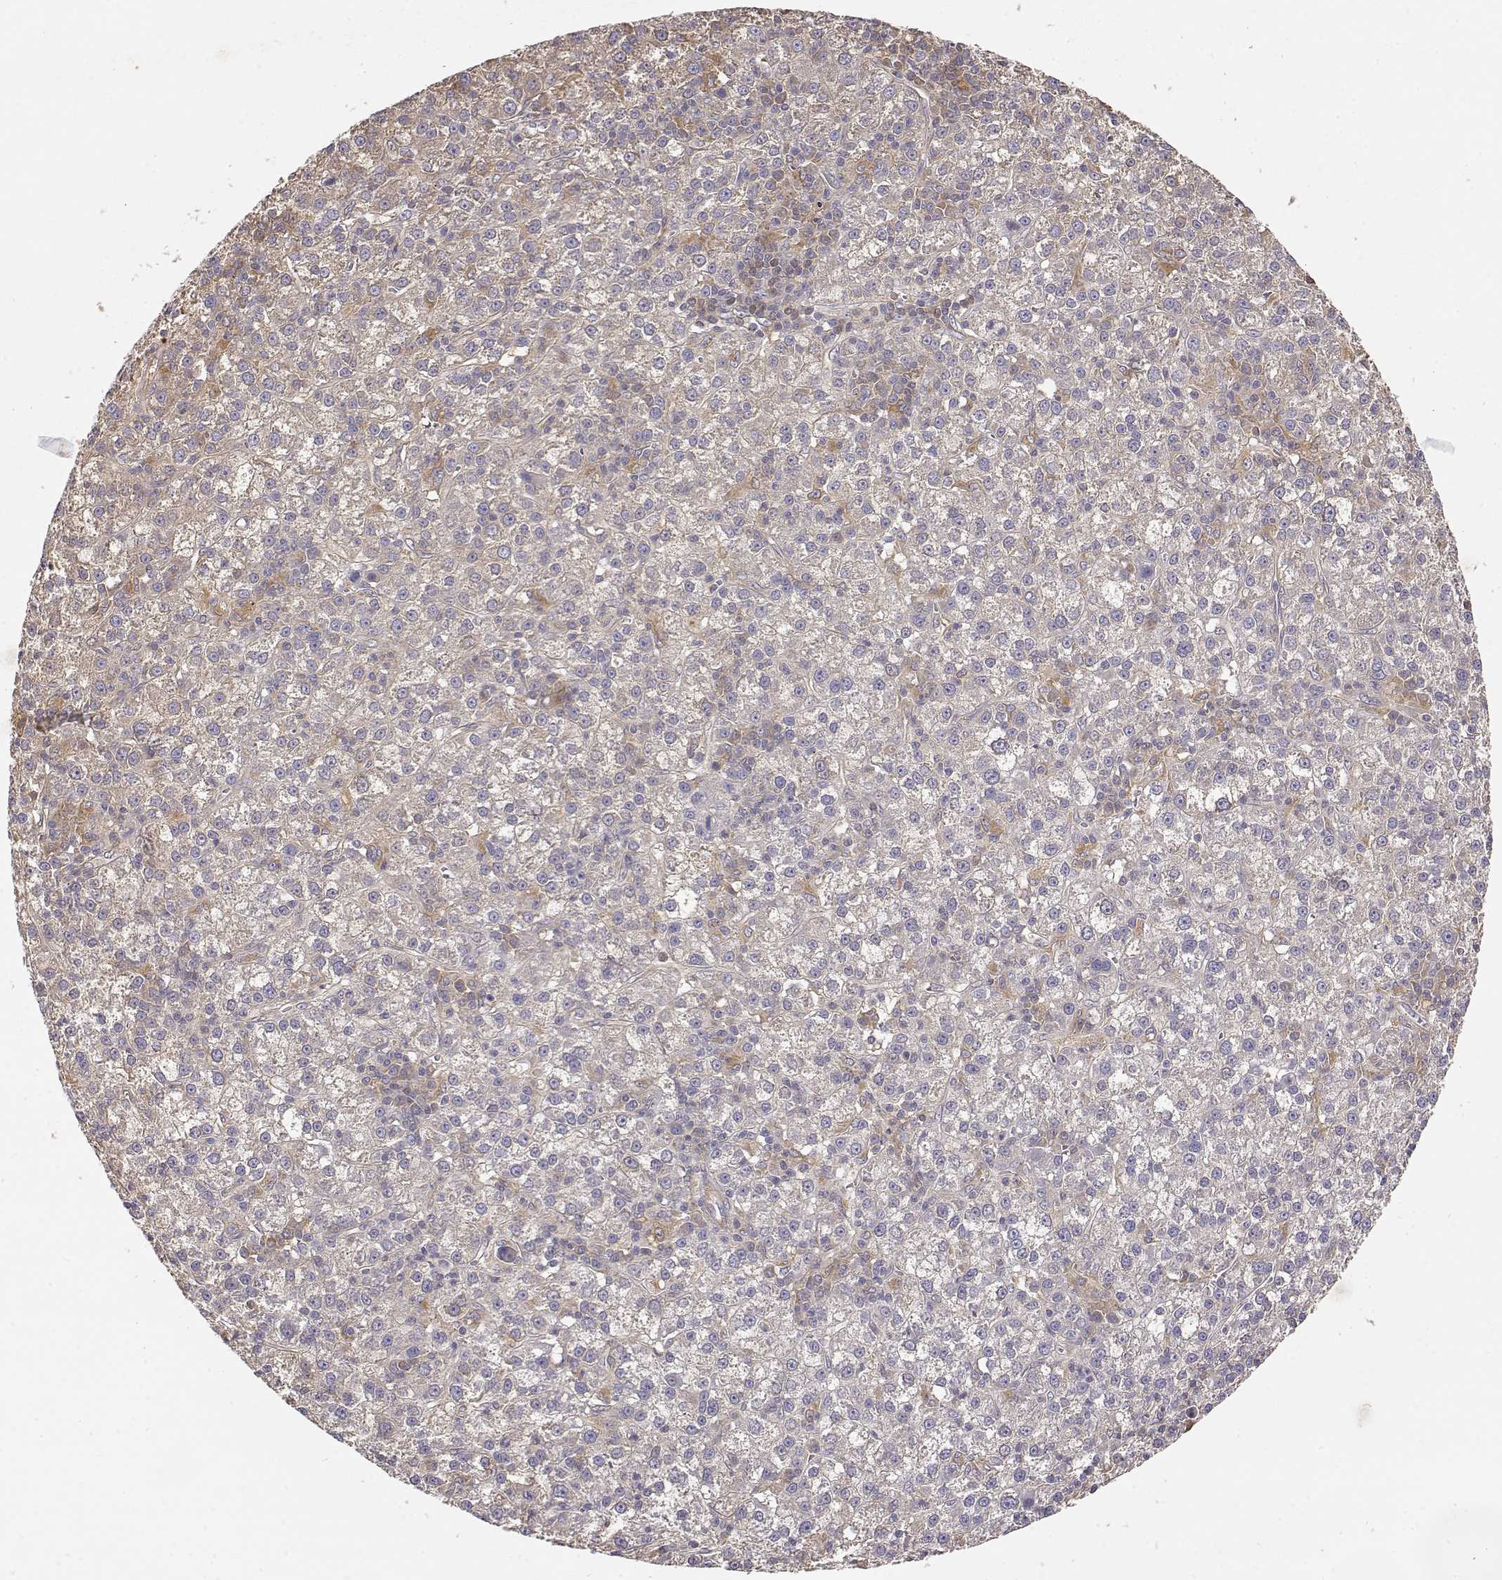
{"staining": {"intensity": "weak", "quantity": "<25%", "location": "cytoplasmic/membranous"}, "tissue": "liver cancer", "cell_type": "Tumor cells", "image_type": "cancer", "snomed": [{"axis": "morphology", "description": "Carcinoma, Hepatocellular, NOS"}, {"axis": "topography", "description": "Liver"}], "caption": "Tumor cells show no significant protein staining in liver cancer.", "gene": "CRIM1", "patient": {"sex": "female", "age": 60}}